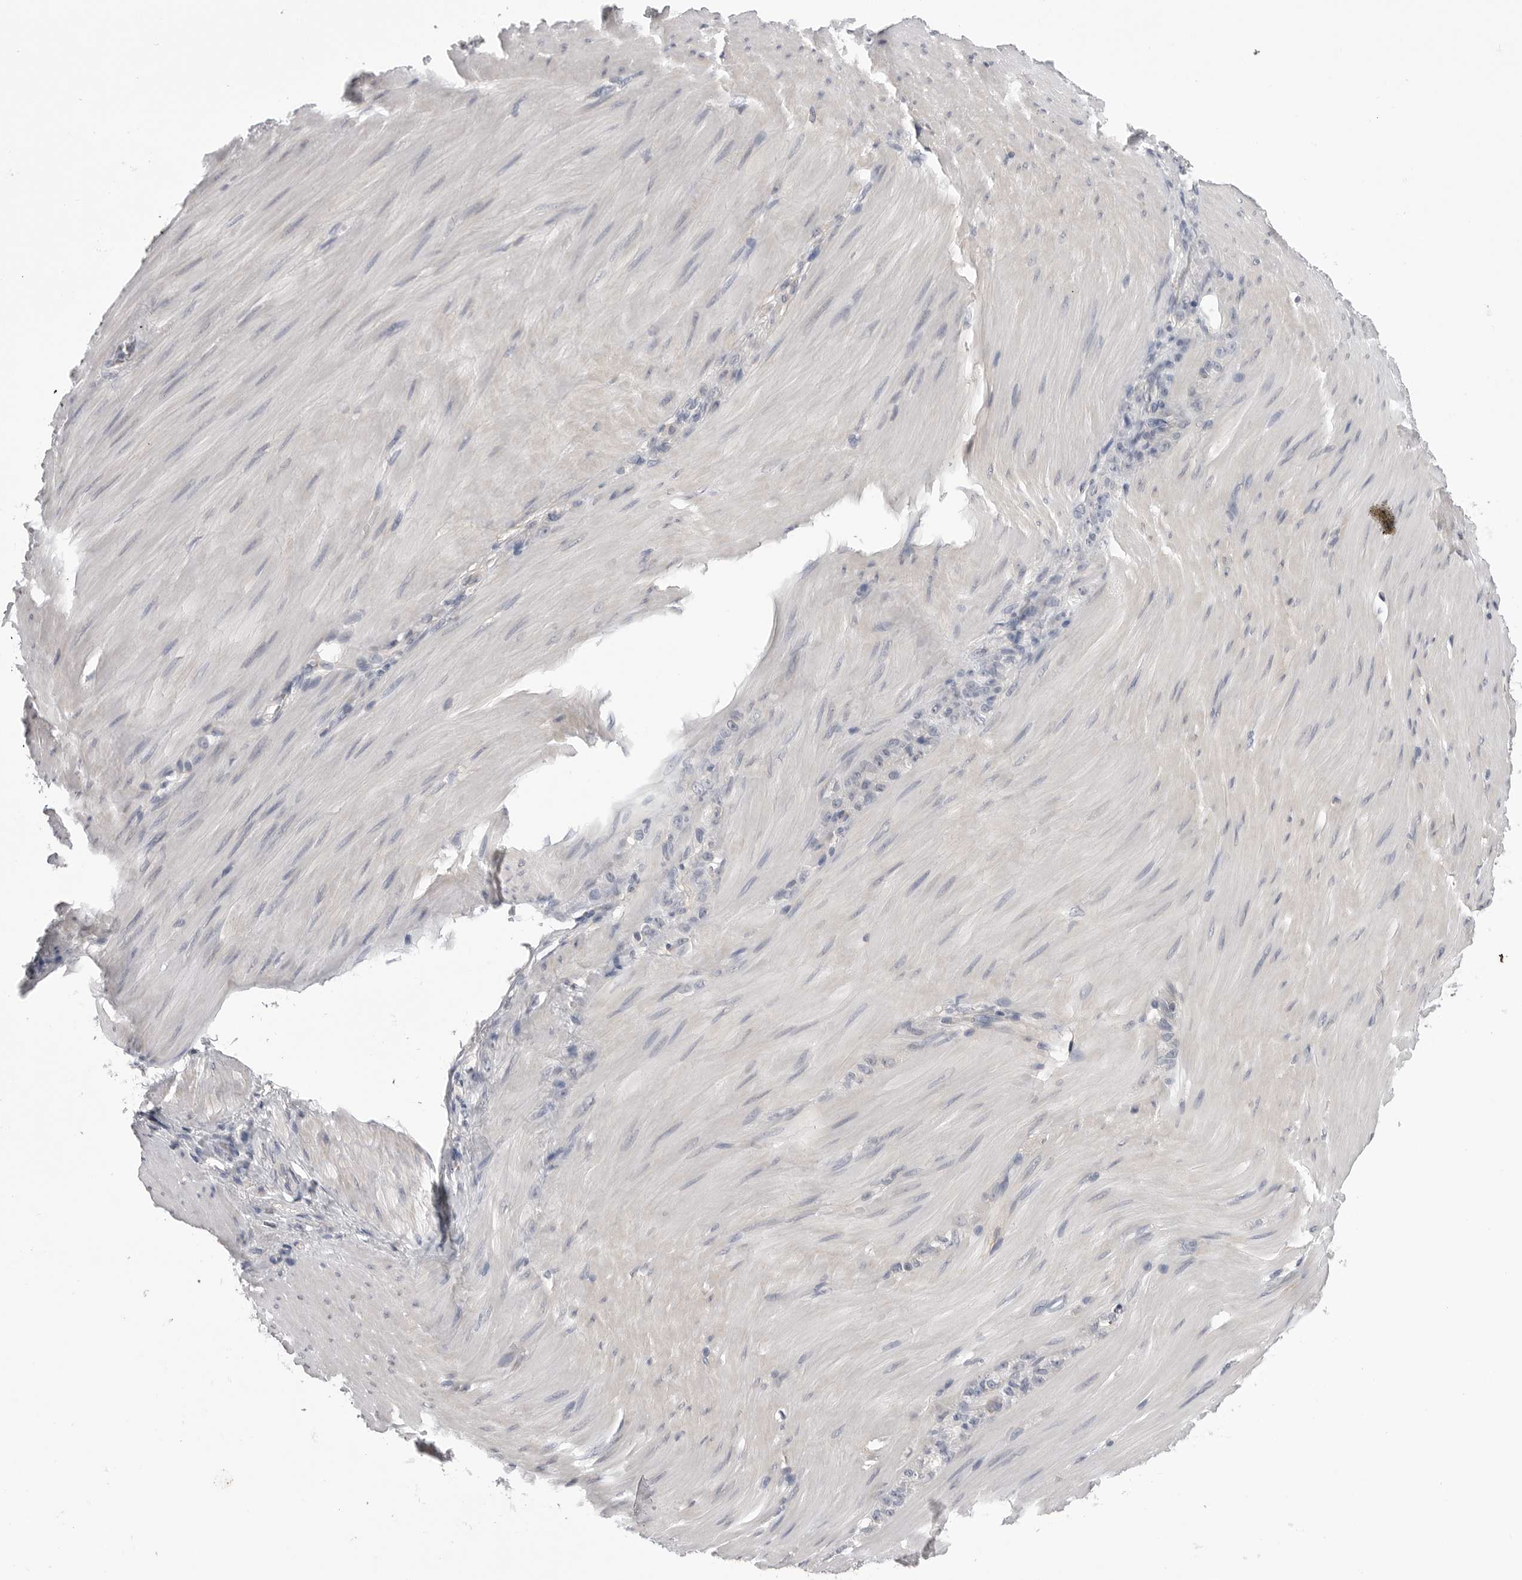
{"staining": {"intensity": "negative", "quantity": "none", "location": "none"}, "tissue": "stomach cancer", "cell_type": "Tumor cells", "image_type": "cancer", "snomed": [{"axis": "morphology", "description": "Normal tissue, NOS"}, {"axis": "morphology", "description": "Adenocarcinoma, NOS"}, {"axis": "topography", "description": "Stomach"}], "caption": "IHC micrograph of stomach cancer (adenocarcinoma) stained for a protein (brown), which displays no expression in tumor cells.", "gene": "DLGAP3", "patient": {"sex": "male", "age": 82}}